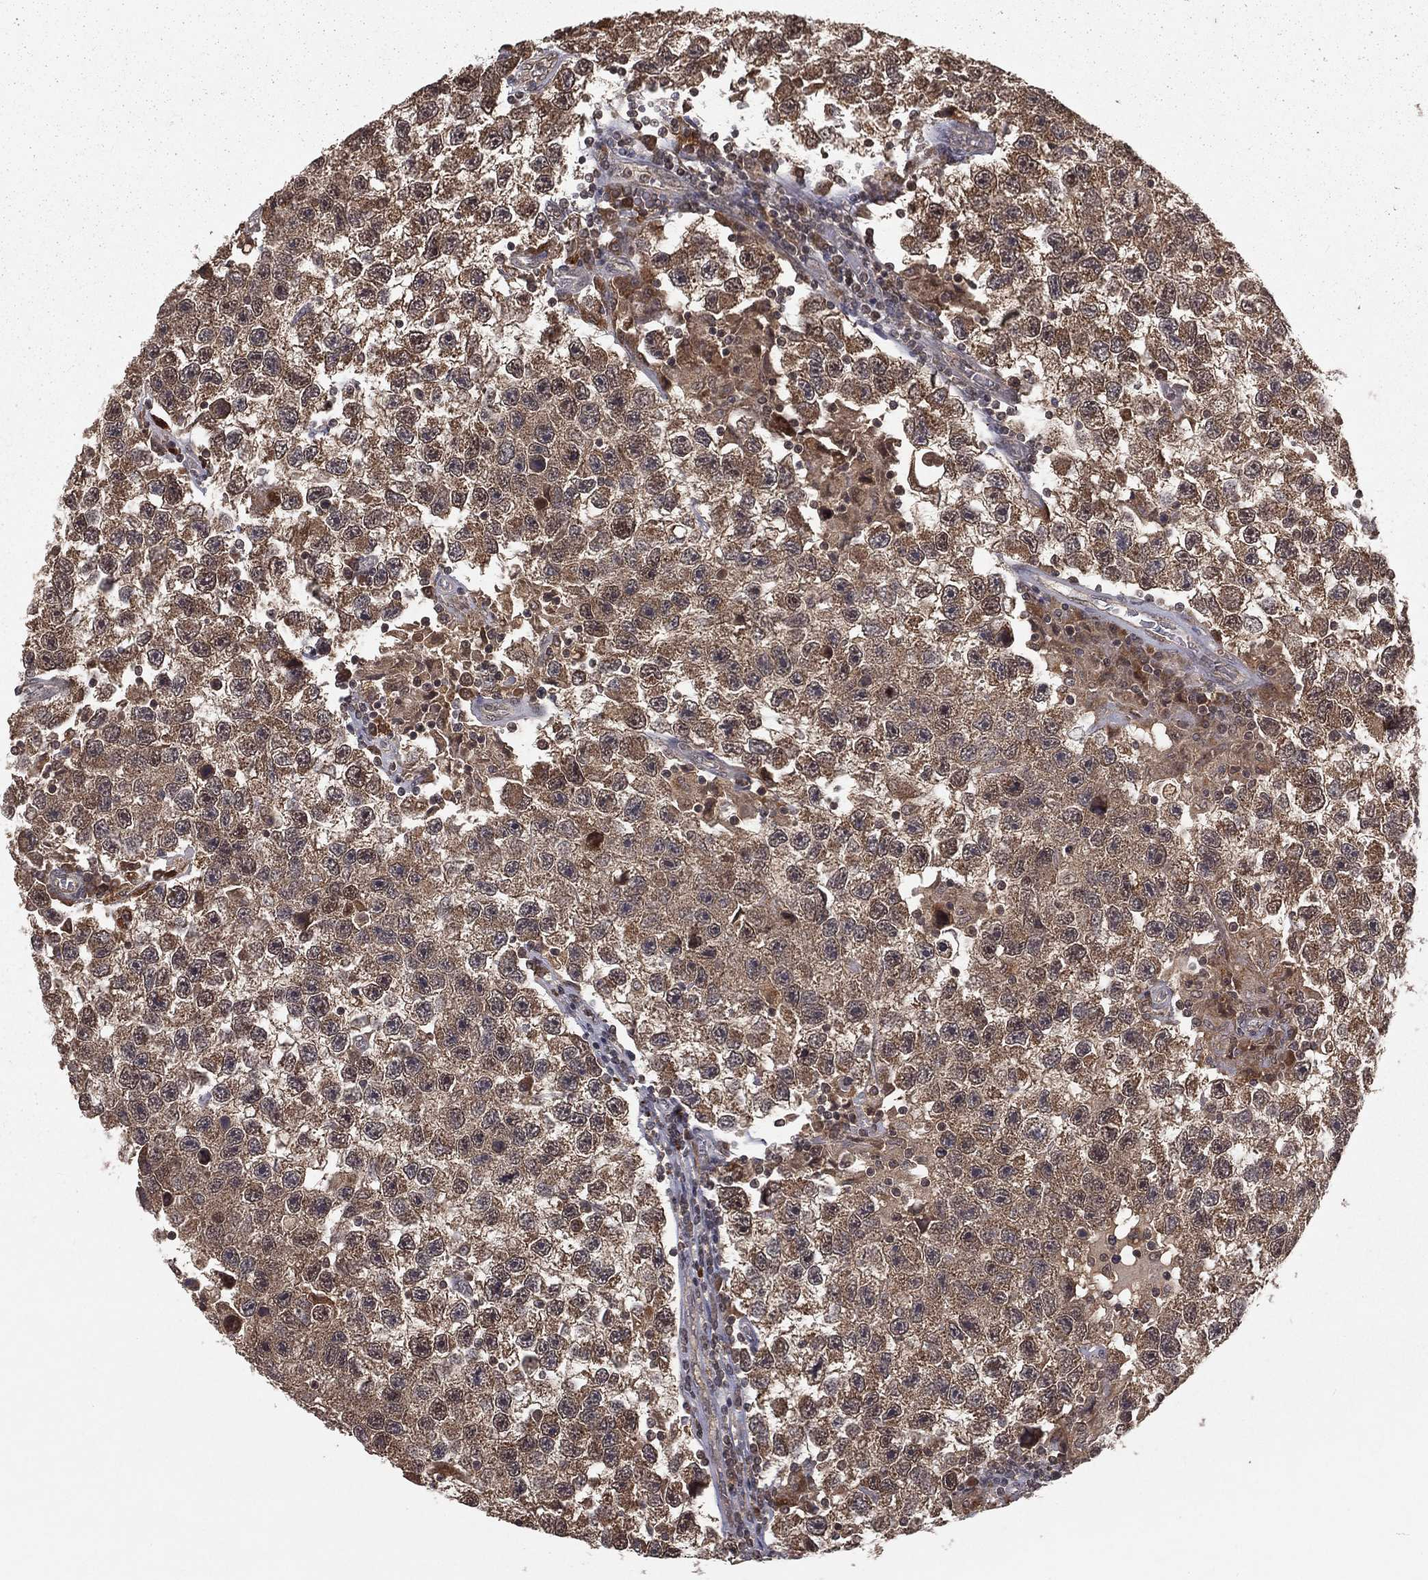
{"staining": {"intensity": "weak", "quantity": ">75%", "location": "cytoplasmic/membranous"}, "tissue": "testis cancer", "cell_type": "Tumor cells", "image_type": "cancer", "snomed": [{"axis": "morphology", "description": "Seminoma, NOS"}, {"axis": "topography", "description": "Testis"}], "caption": "Approximately >75% of tumor cells in human testis cancer (seminoma) exhibit weak cytoplasmic/membranous protein expression as visualized by brown immunohistochemical staining.", "gene": "ZDHHC15", "patient": {"sex": "male", "age": 26}}